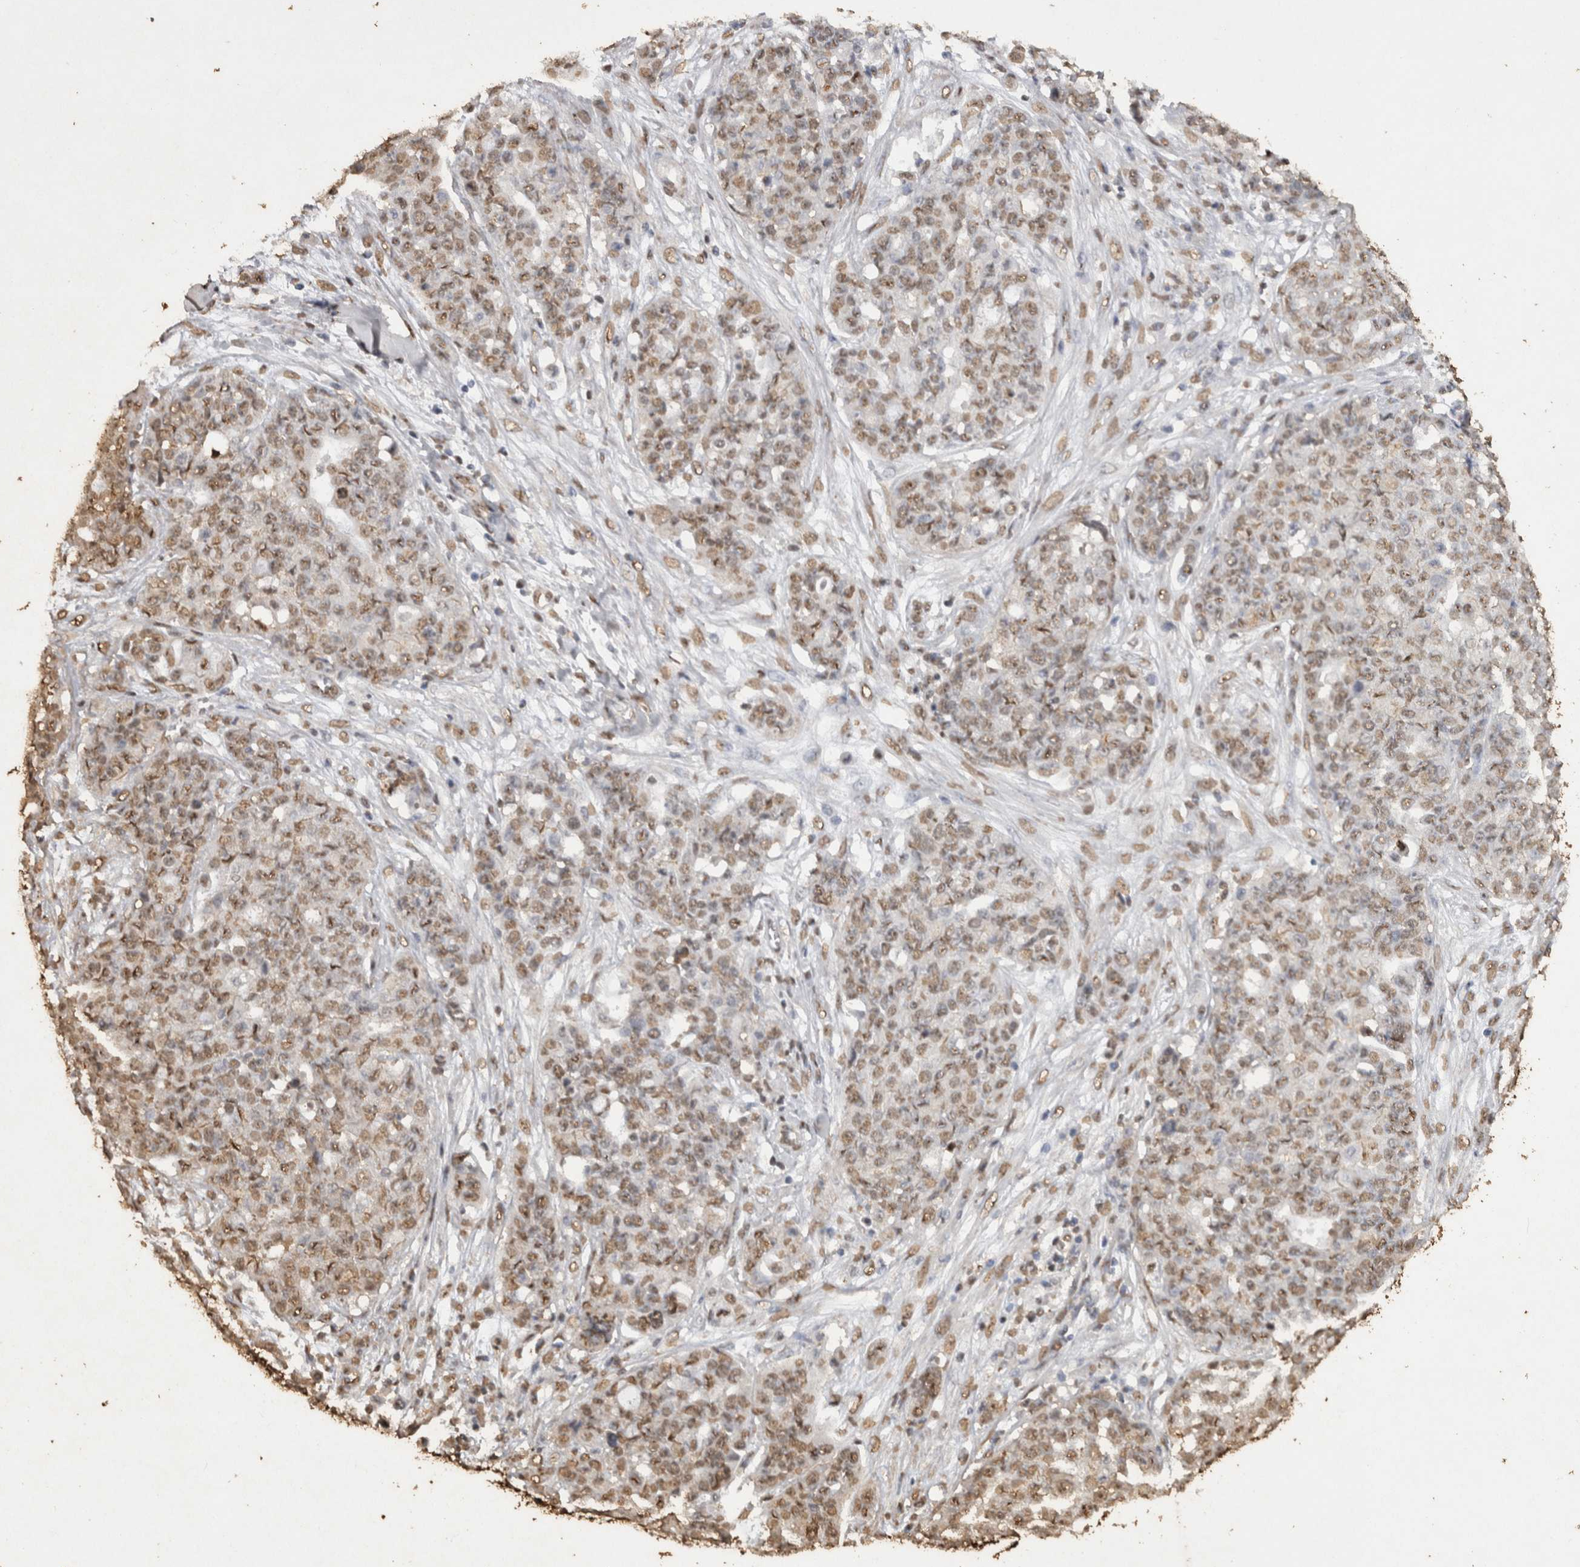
{"staining": {"intensity": "weak", "quantity": ">75%", "location": "nuclear"}, "tissue": "ovarian cancer", "cell_type": "Tumor cells", "image_type": "cancer", "snomed": [{"axis": "morphology", "description": "Cystadenocarcinoma, serous, NOS"}, {"axis": "topography", "description": "Soft tissue"}, {"axis": "topography", "description": "Ovary"}], "caption": "A histopathology image showing weak nuclear expression in approximately >75% of tumor cells in ovarian cancer (serous cystadenocarcinoma), as visualized by brown immunohistochemical staining.", "gene": "FSTL3", "patient": {"sex": "female", "age": 57}}